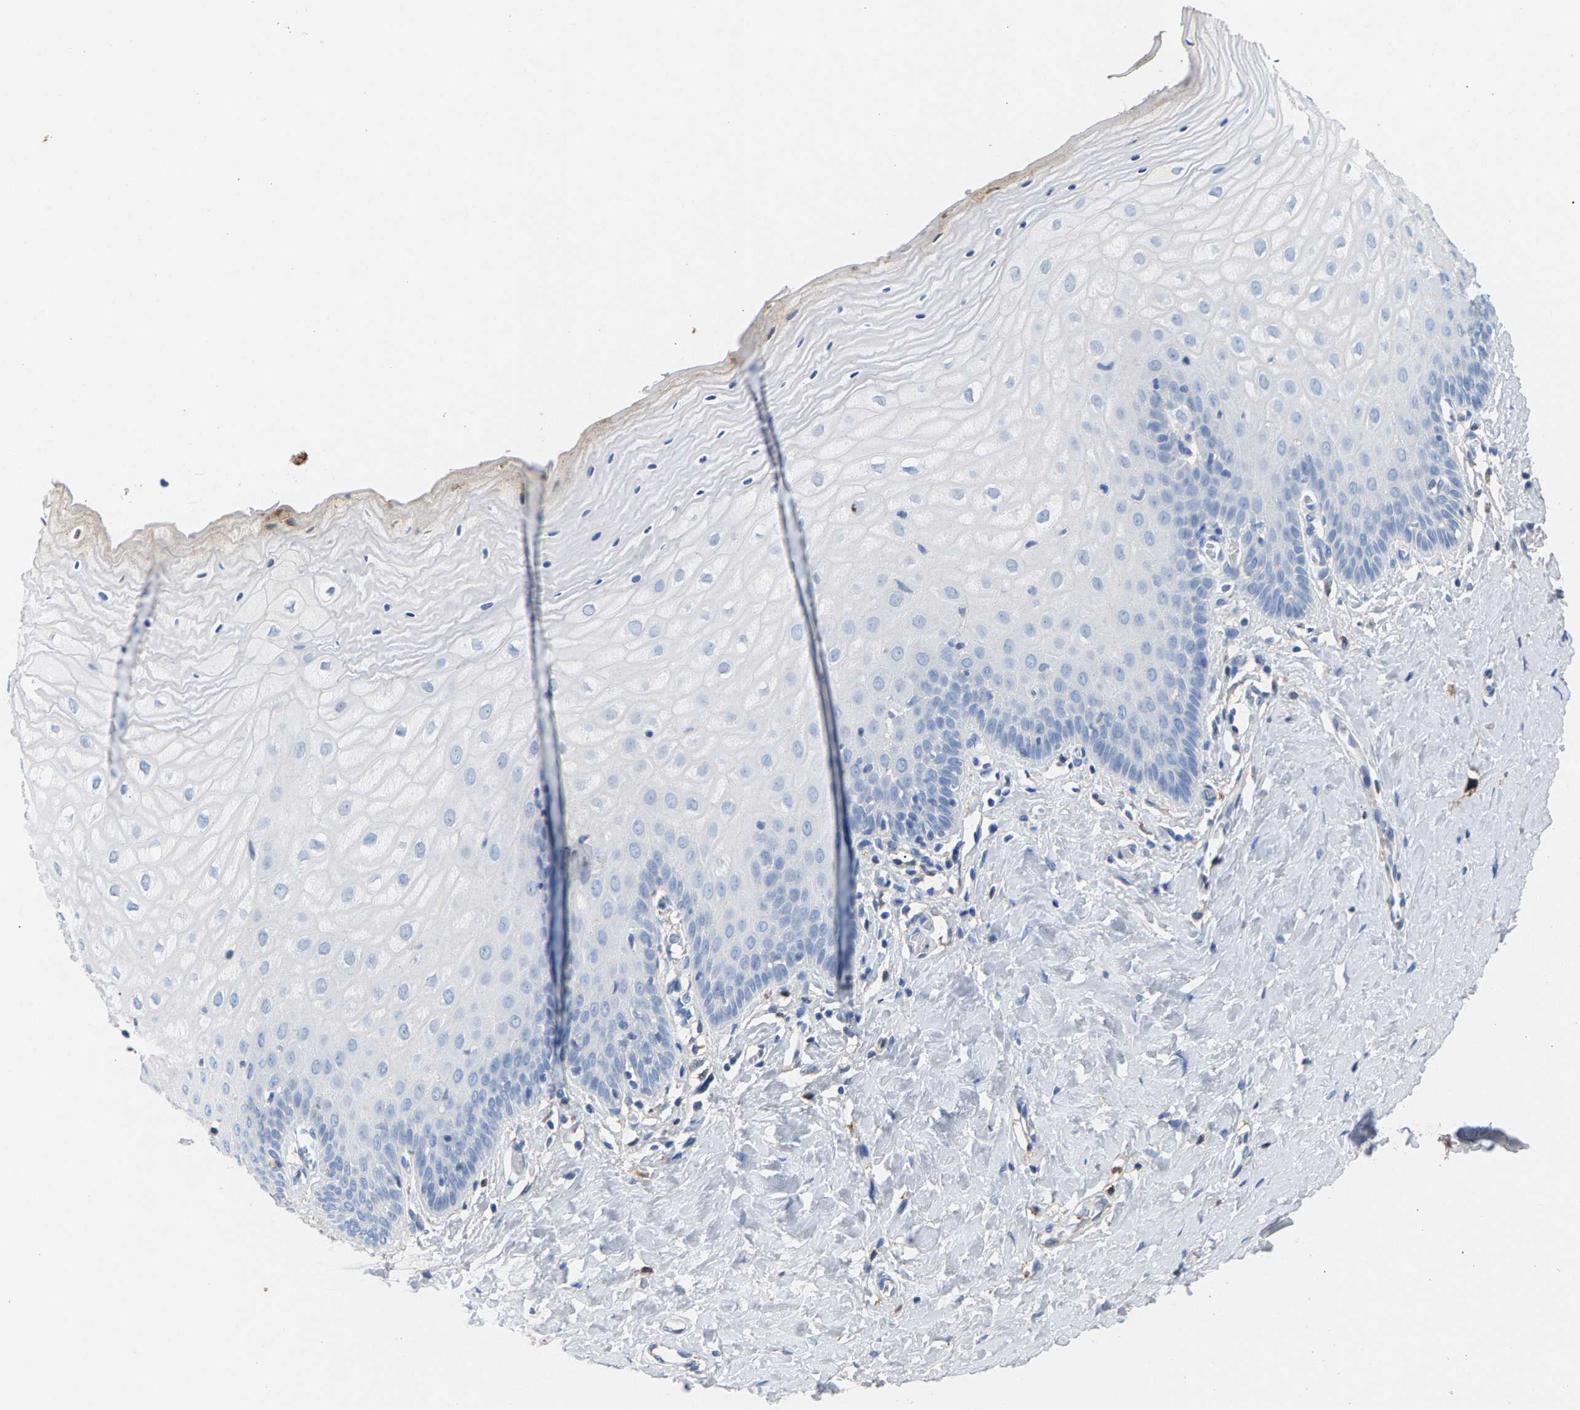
{"staining": {"intensity": "negative", "quantity": "none", "location": "none"}, "tissue": "cervix", "cell_type": "Glandular cells", "image_type": "normal", "snomed": [{"axis": "morphology", "description": "Normal tissue, NOS"}, {"axis": "topography", "description": "Cervix"}], "caption": "Immunohistochemical staining of normal human cervix displays no significant expression in glandular cells.", "gene": "APOH", "patient": {"sex": "female", "age": 55}}